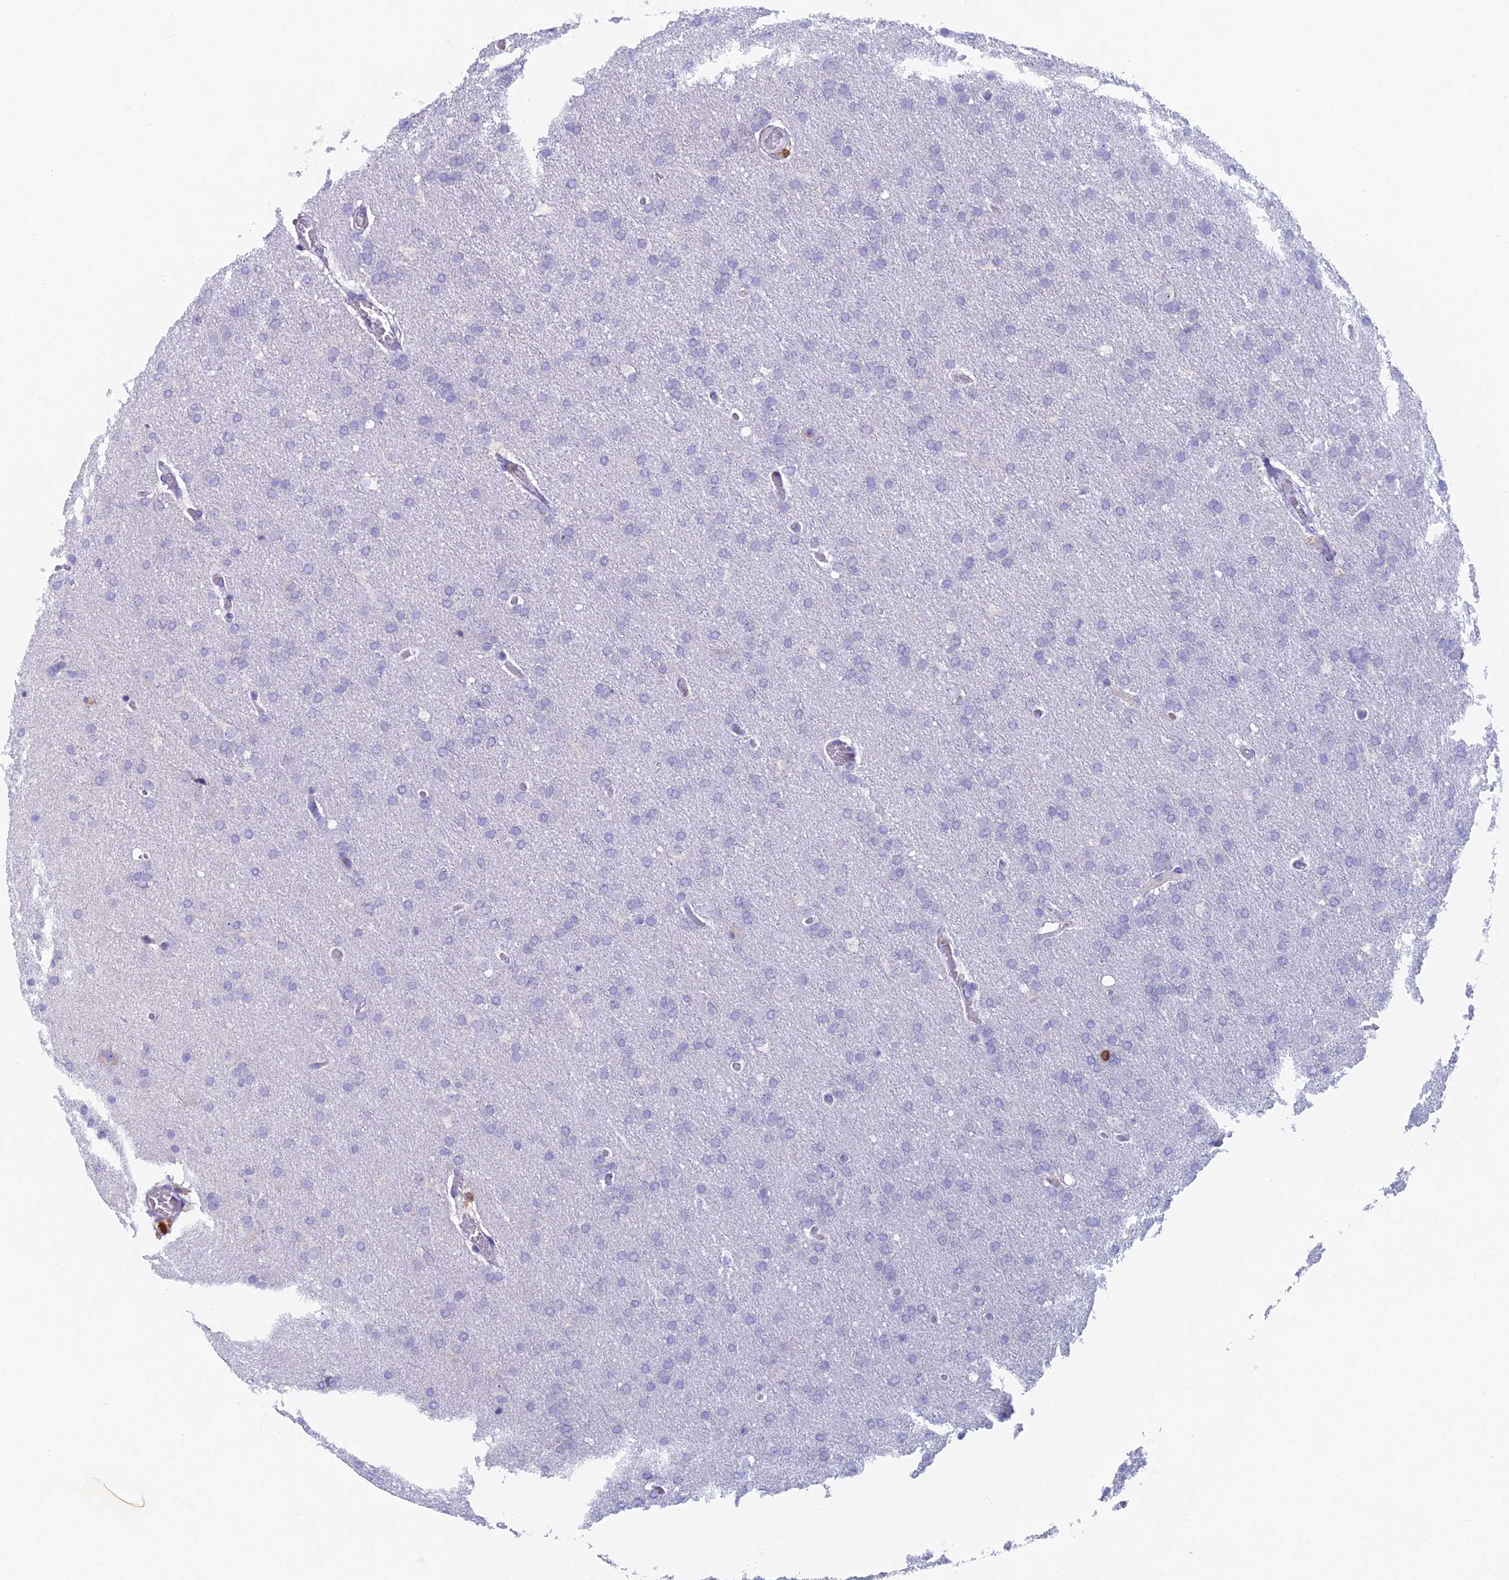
{"staining": {"intensity": "negative", "quantity": "none", "location": "none"}, "tissue": "glioma", "cell_type": "Tumor cells", "image_type": "cancer", "snomed": [{"axis": "morphology", "description": "Glioma, malignant, High grade"}, {"axis": "topography", "description": "Cerebral cortex"}], "caption": "An image of glioma stained for a protein demonstrates no brown staining in tumor cells. (DAB IHC, high magnification).", "gene": "ABI3BP", "patient": {"sex": "female", "age": 36}}